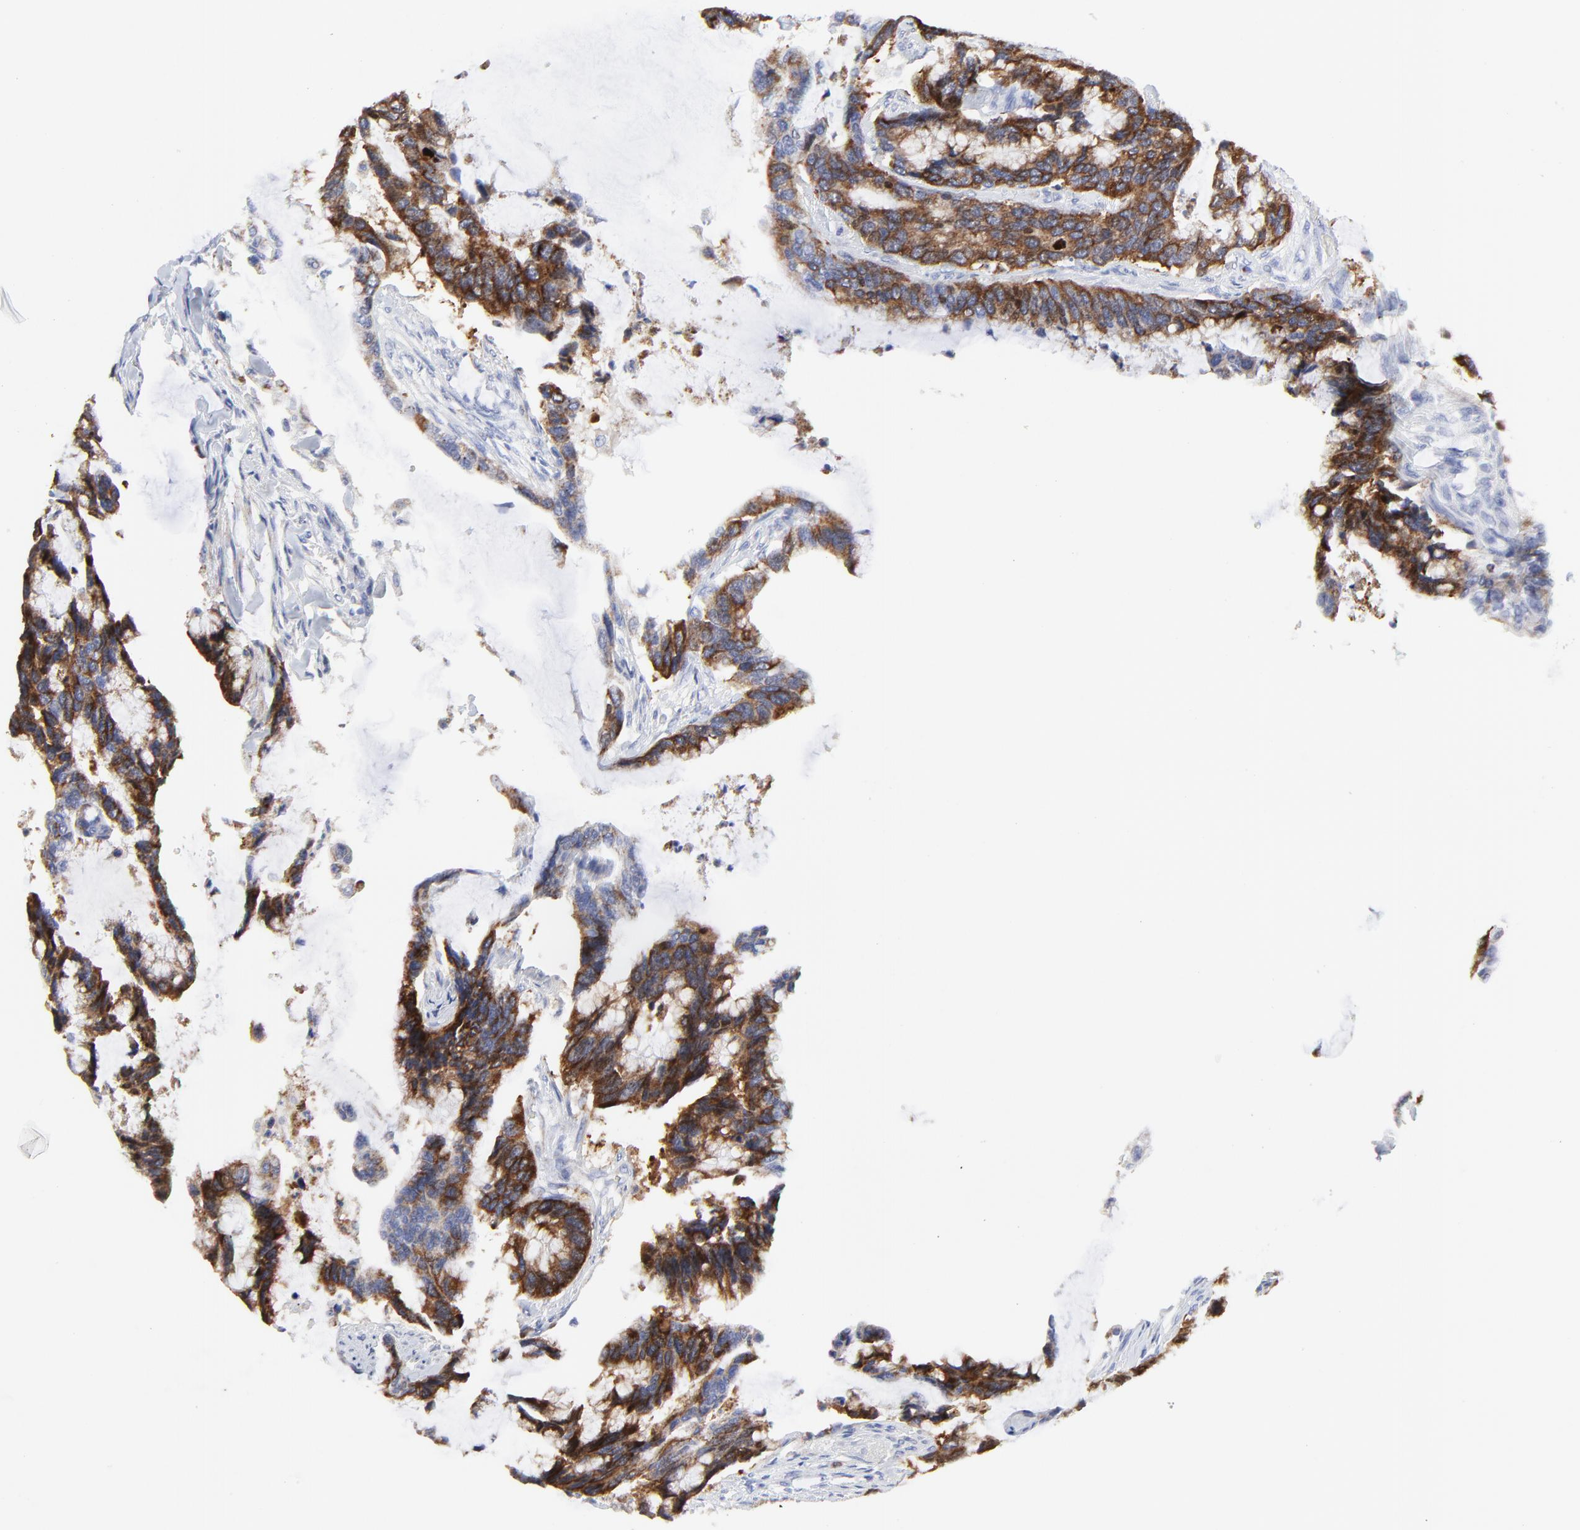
{"staining": {"intensity": "strong", "quantity": ">75%", "location": "cytoplasmic/membranous"}, "tissue": "colorectal cancer", "cell_type": "Tumor cells", "image_type": "cancer", "snomed": [{"axis": "morphology", "description": "Adenocarcinoma, NOS"}, {"axis": "topography", "description": "Rectum"}], "caption": "There is high levels of strong cytoplasmic/membranous staining in tumor cells of colorectal cancer, as demonstrated by immunohistochemical staining (brown color).", "gene": "NCAPH", "patient": {"sex": "female", "age": 59}}